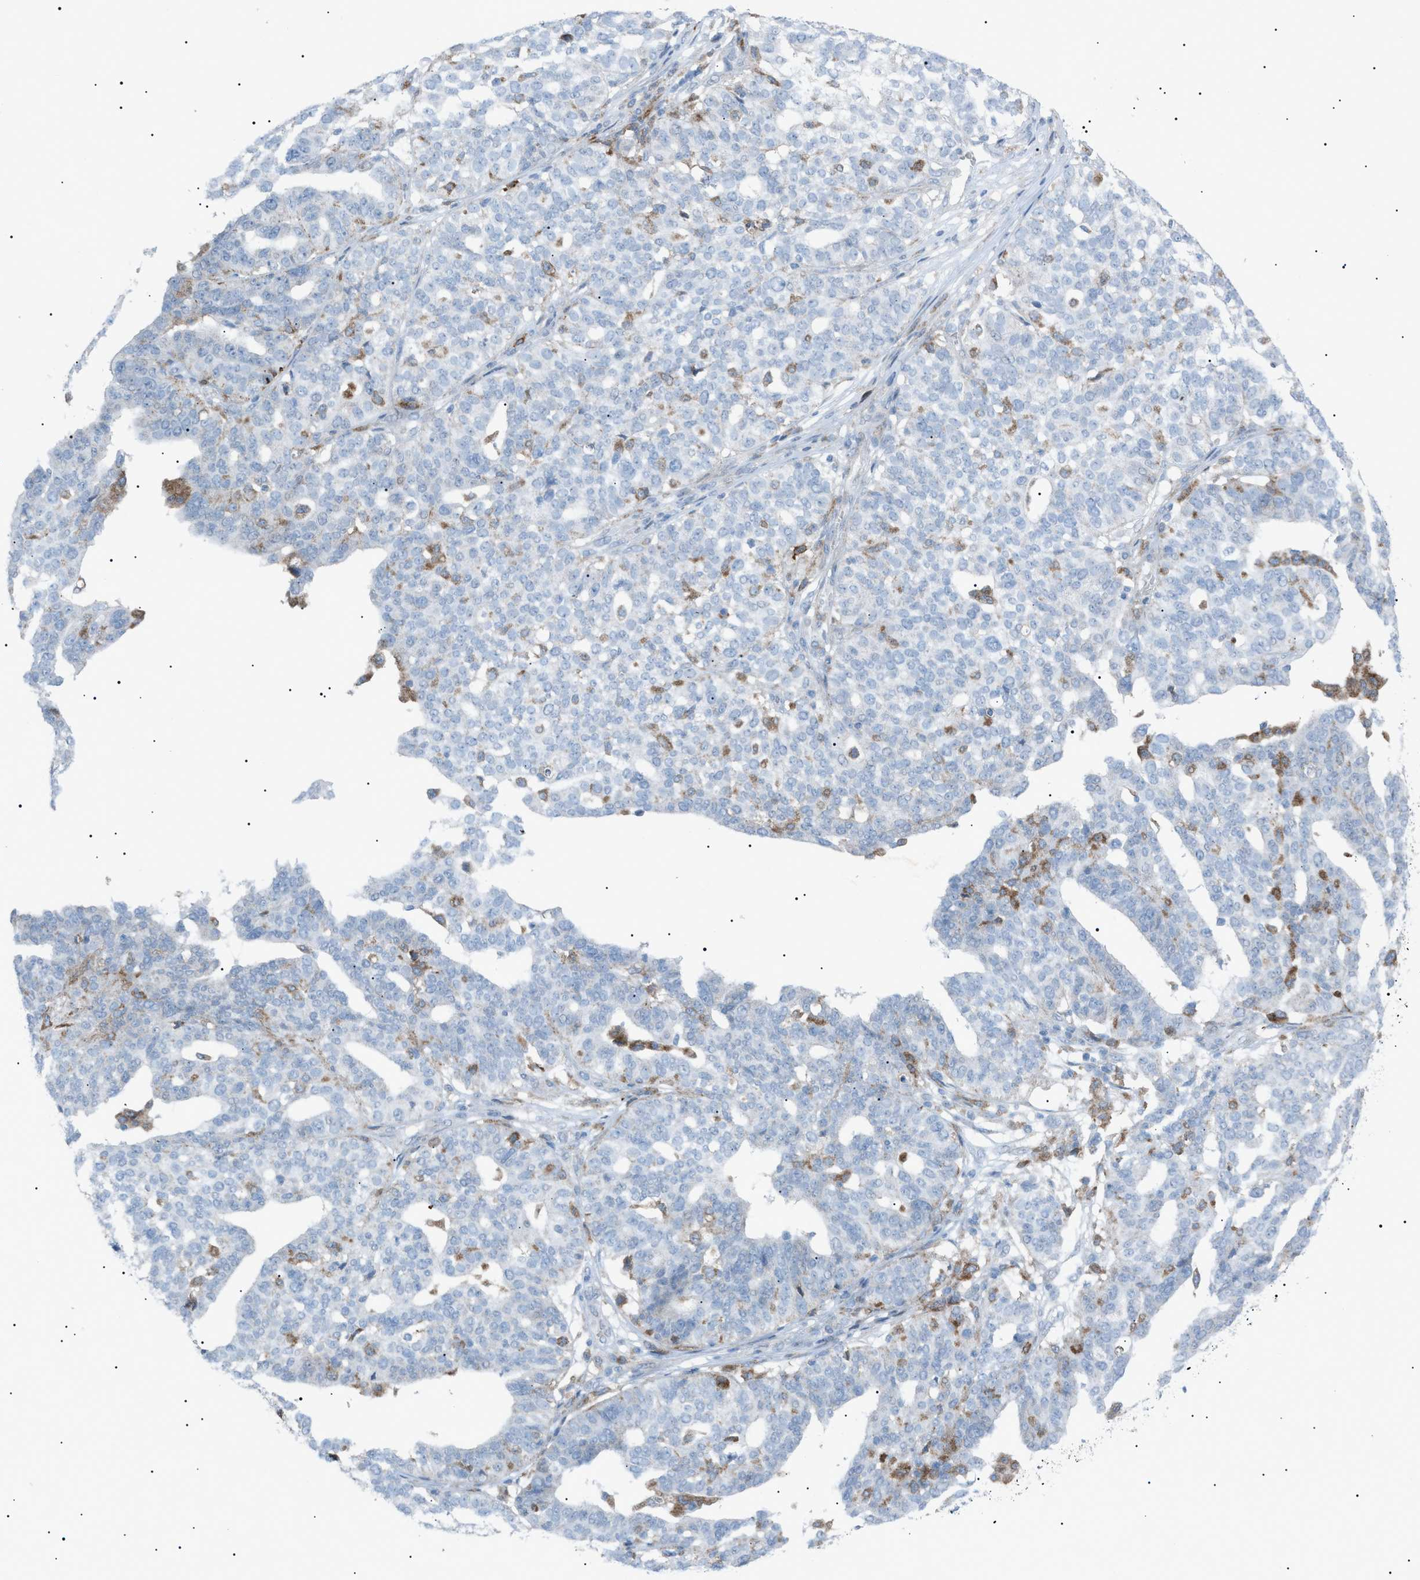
{"staining": {"intensity": "negative", "quantity": "none", "location": "none"}, "tissue": "ovarian cancer", "cell_type": "Tumor cells", "image_type": "cancer", "snomed": [{"axis": "morphology", "description": "Cystadenocarcinoma, serous, NOS"}, {"axis": "topography", "description": "Ovary"}], "caption": "This is an immunohistochemistry micrograph of serous cystadenocarcinoma (ovarian). There is no expression in tumor cells.", "gene": "BTK", "patient": {"sex": "female", "age": 59}}